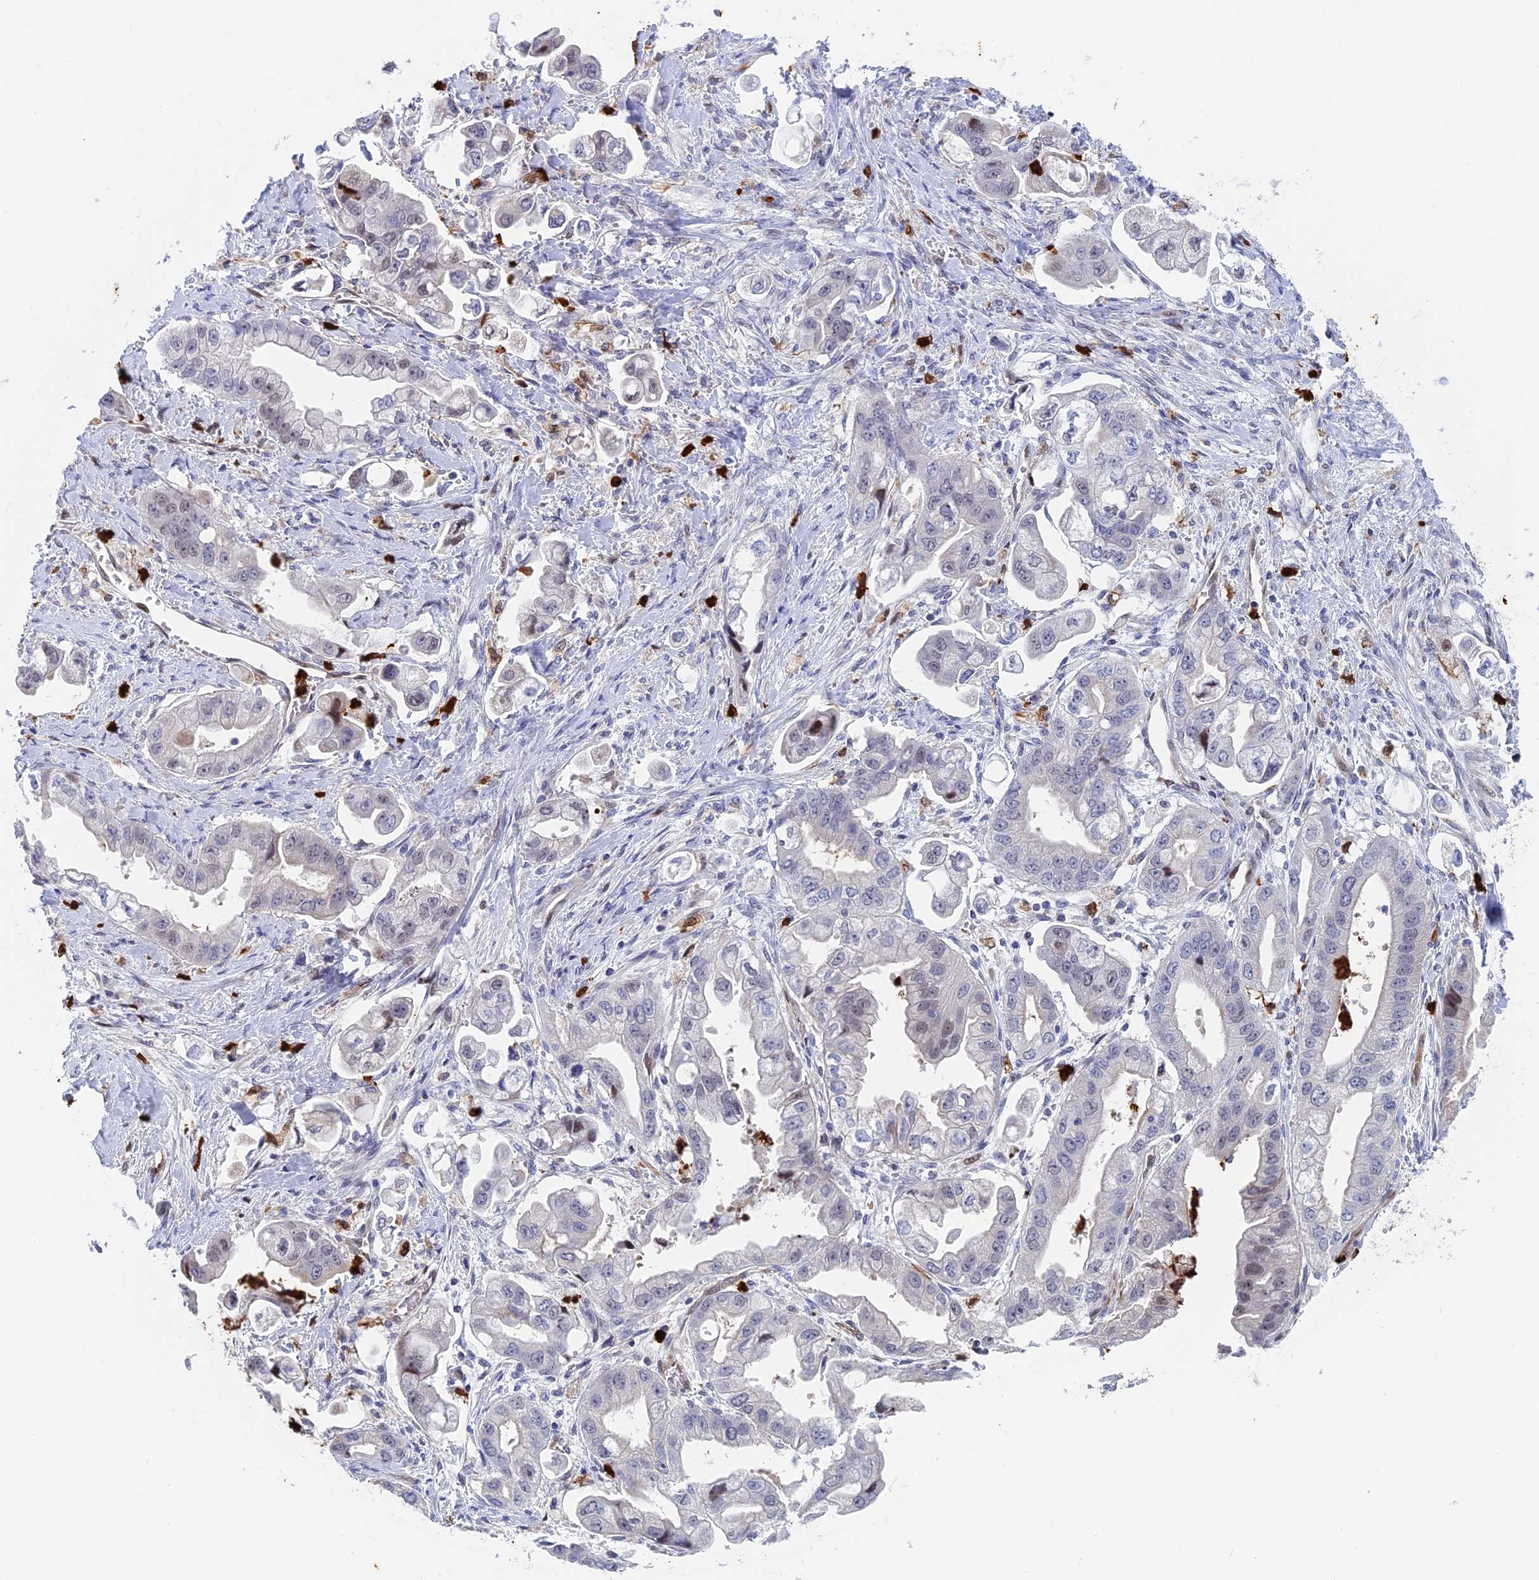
{"staining": {"intensity": "negative", "quantity": "none", "location": "none"}, "tissue": "stomach cancer", "cell_type": "Tumor cells", "image_type": "cancer", "snomed": [{"axis": "morphology", "description": "Adenocarcinoma, NOS"}, {"axis": "topography", "description": "Stomach"}], "caption": "Adenocarcinoma (stomach) was stained to show a protein in brown. There is no significant expression in tumor cells.", "gene": "SLC26A1", "patient": {"sex": "male", "age": 62}}